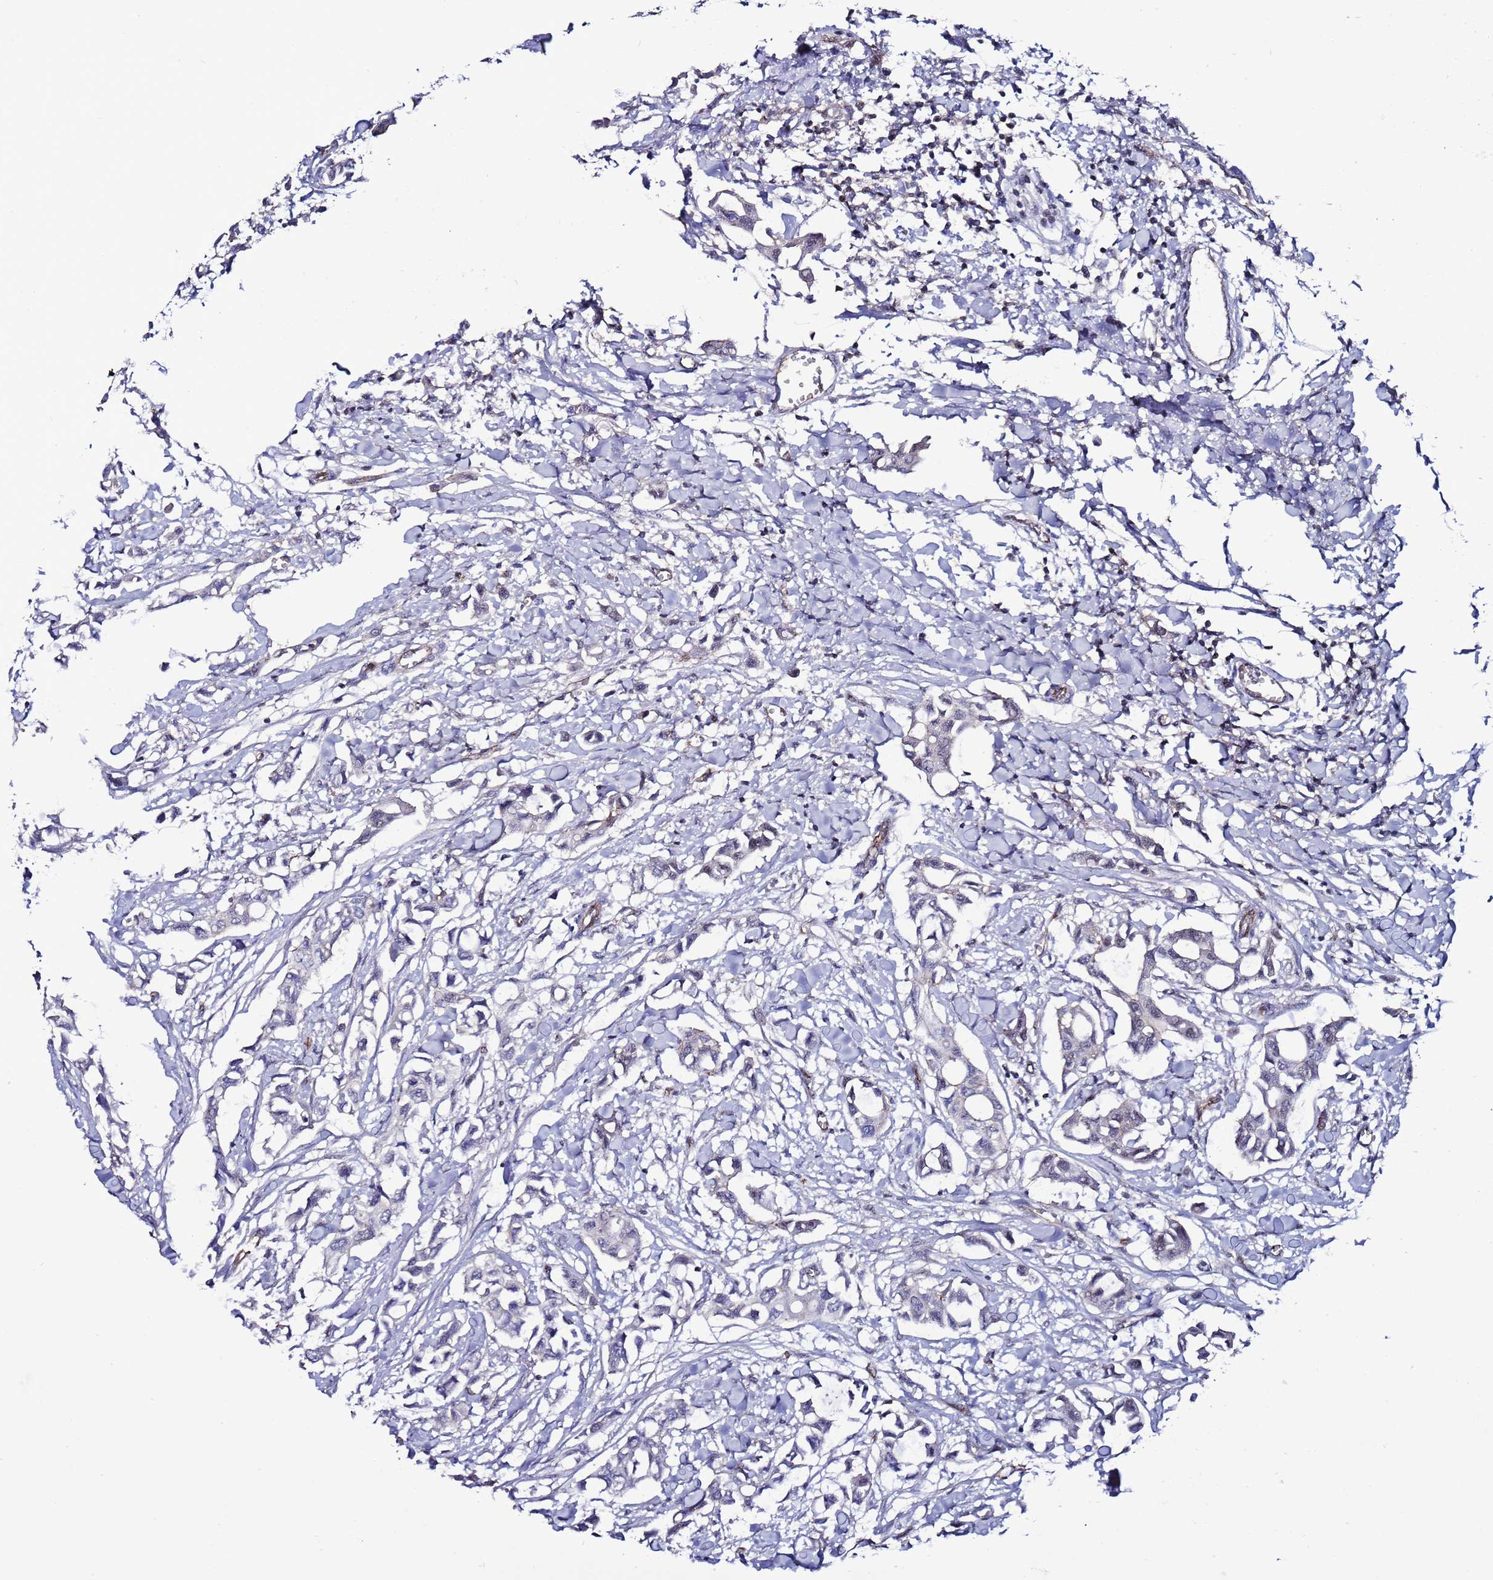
{"staining": {"intensity": "negative", "quantity": "none", "location": "none"}, "tissue": "breast cancer", "cell_type": "Tumor cells", "image_type": "cancer", "snomed": [{"axis": "morphology", "description": "Duct carcinoma"}, {"axis": "topography", "description": "Breast"}], "caption": "IHC image of neoplastic tissue: human infiltrating ductal carcinoma (breast) stained with DAB reveals no significant protein expression in tumor cells. Nuclei are stained in blue.", "gene": "TENM3", "patient": {"sex": "female", "age": 41}}